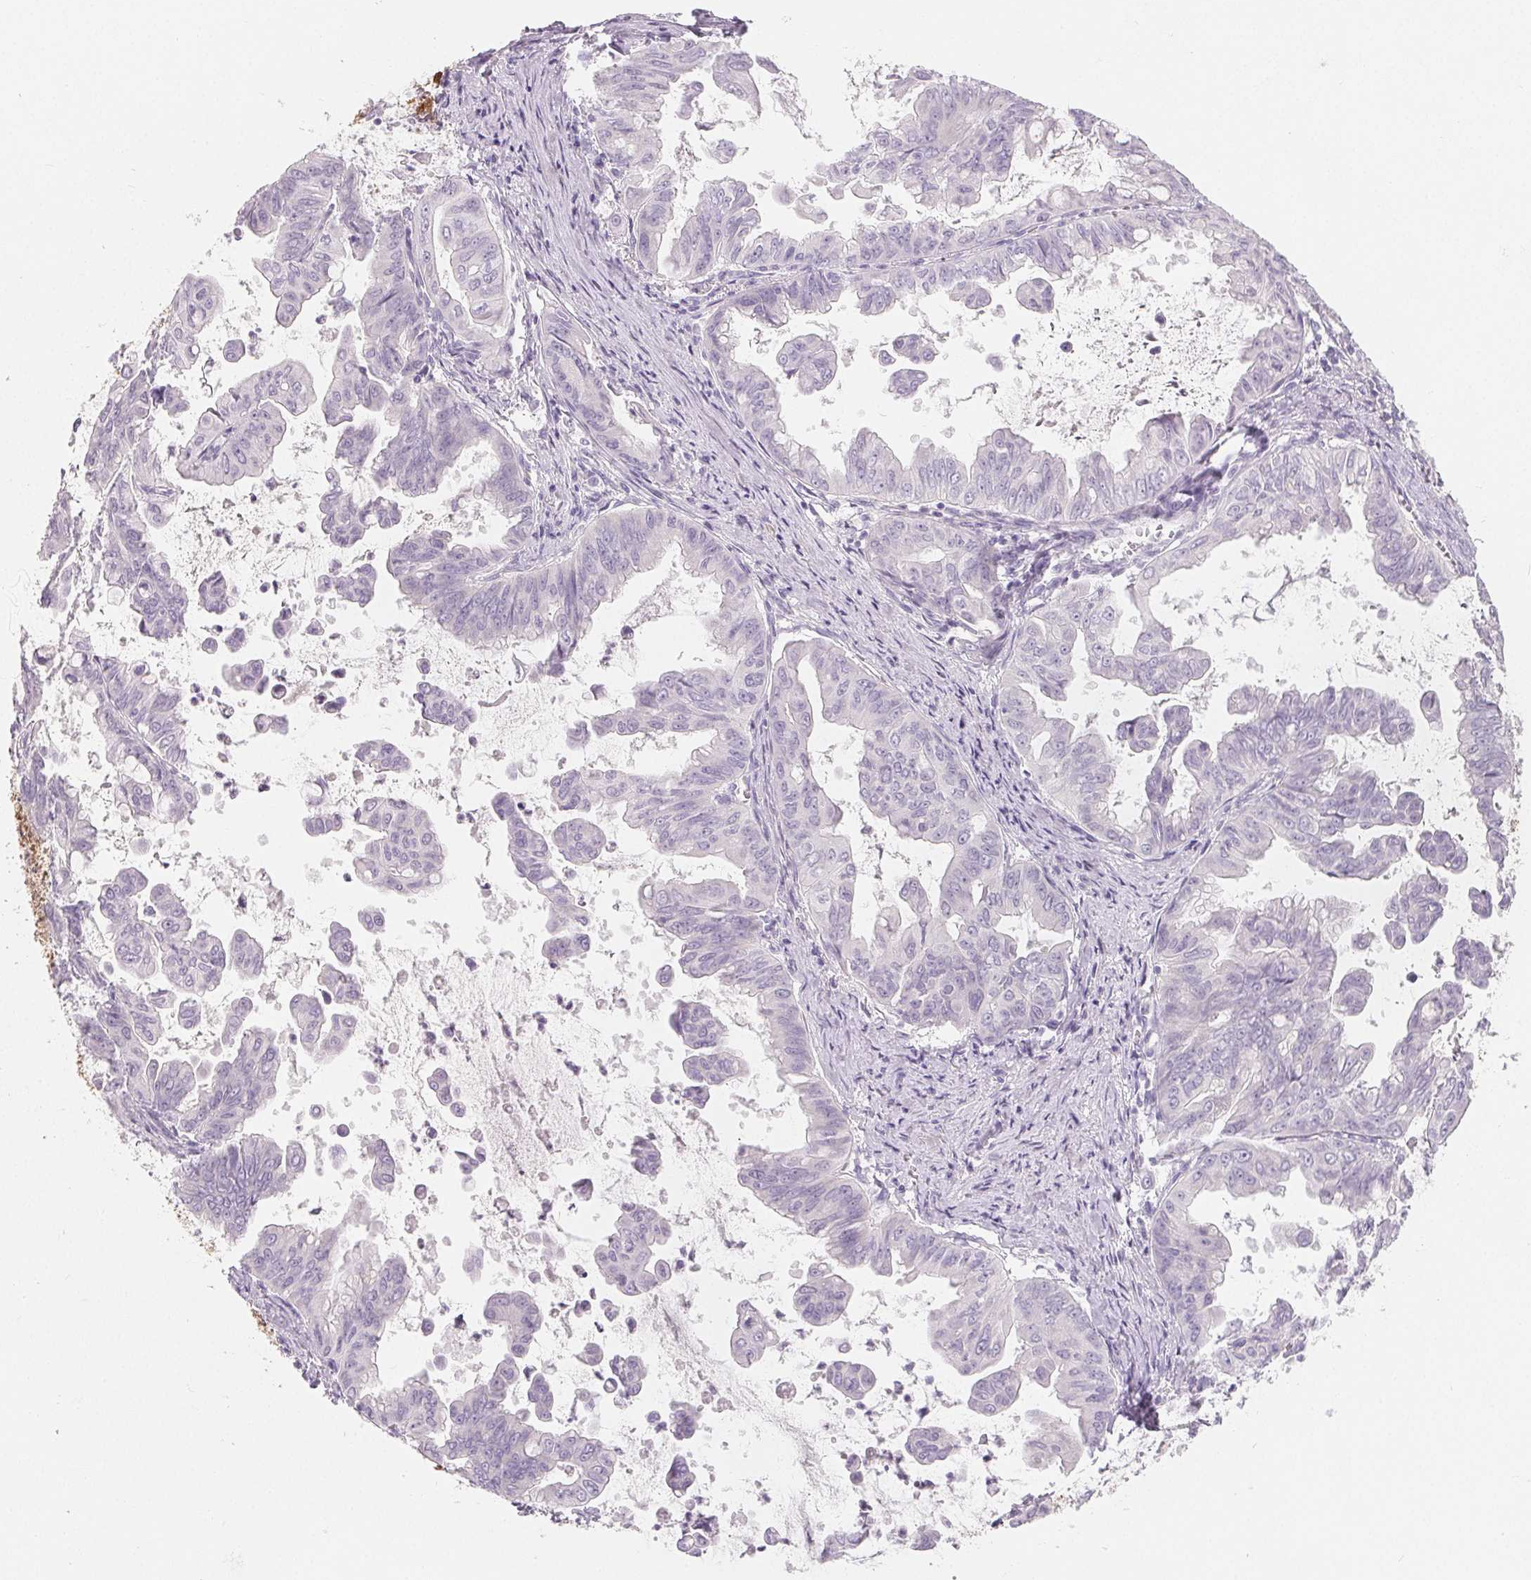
{"staining": {"intensity": "negative", "quantity": "none", "location": "none"}, "tissue": "stomach cancer", "cell_type": "Tumor cells", "image_type": "cancer", "snomed": [{"axis": "morphology", "description": "Adenocarcinoma, NOS"}, {"axis": "topography", "description": "Stomach, upper"}], "caption": "A micrograph of stomach cancer stained for a protein displays no brown staining in tumor cells. The staining was performed using DAB (3,3'-diaminobenzidine) to visualize the protein expression in brown, while the nuclei were stained in blue with hematoxylin (Magnification: 20x).", "gene": "SPACA5B", "patient": {"sex": "male", "age": 80}}